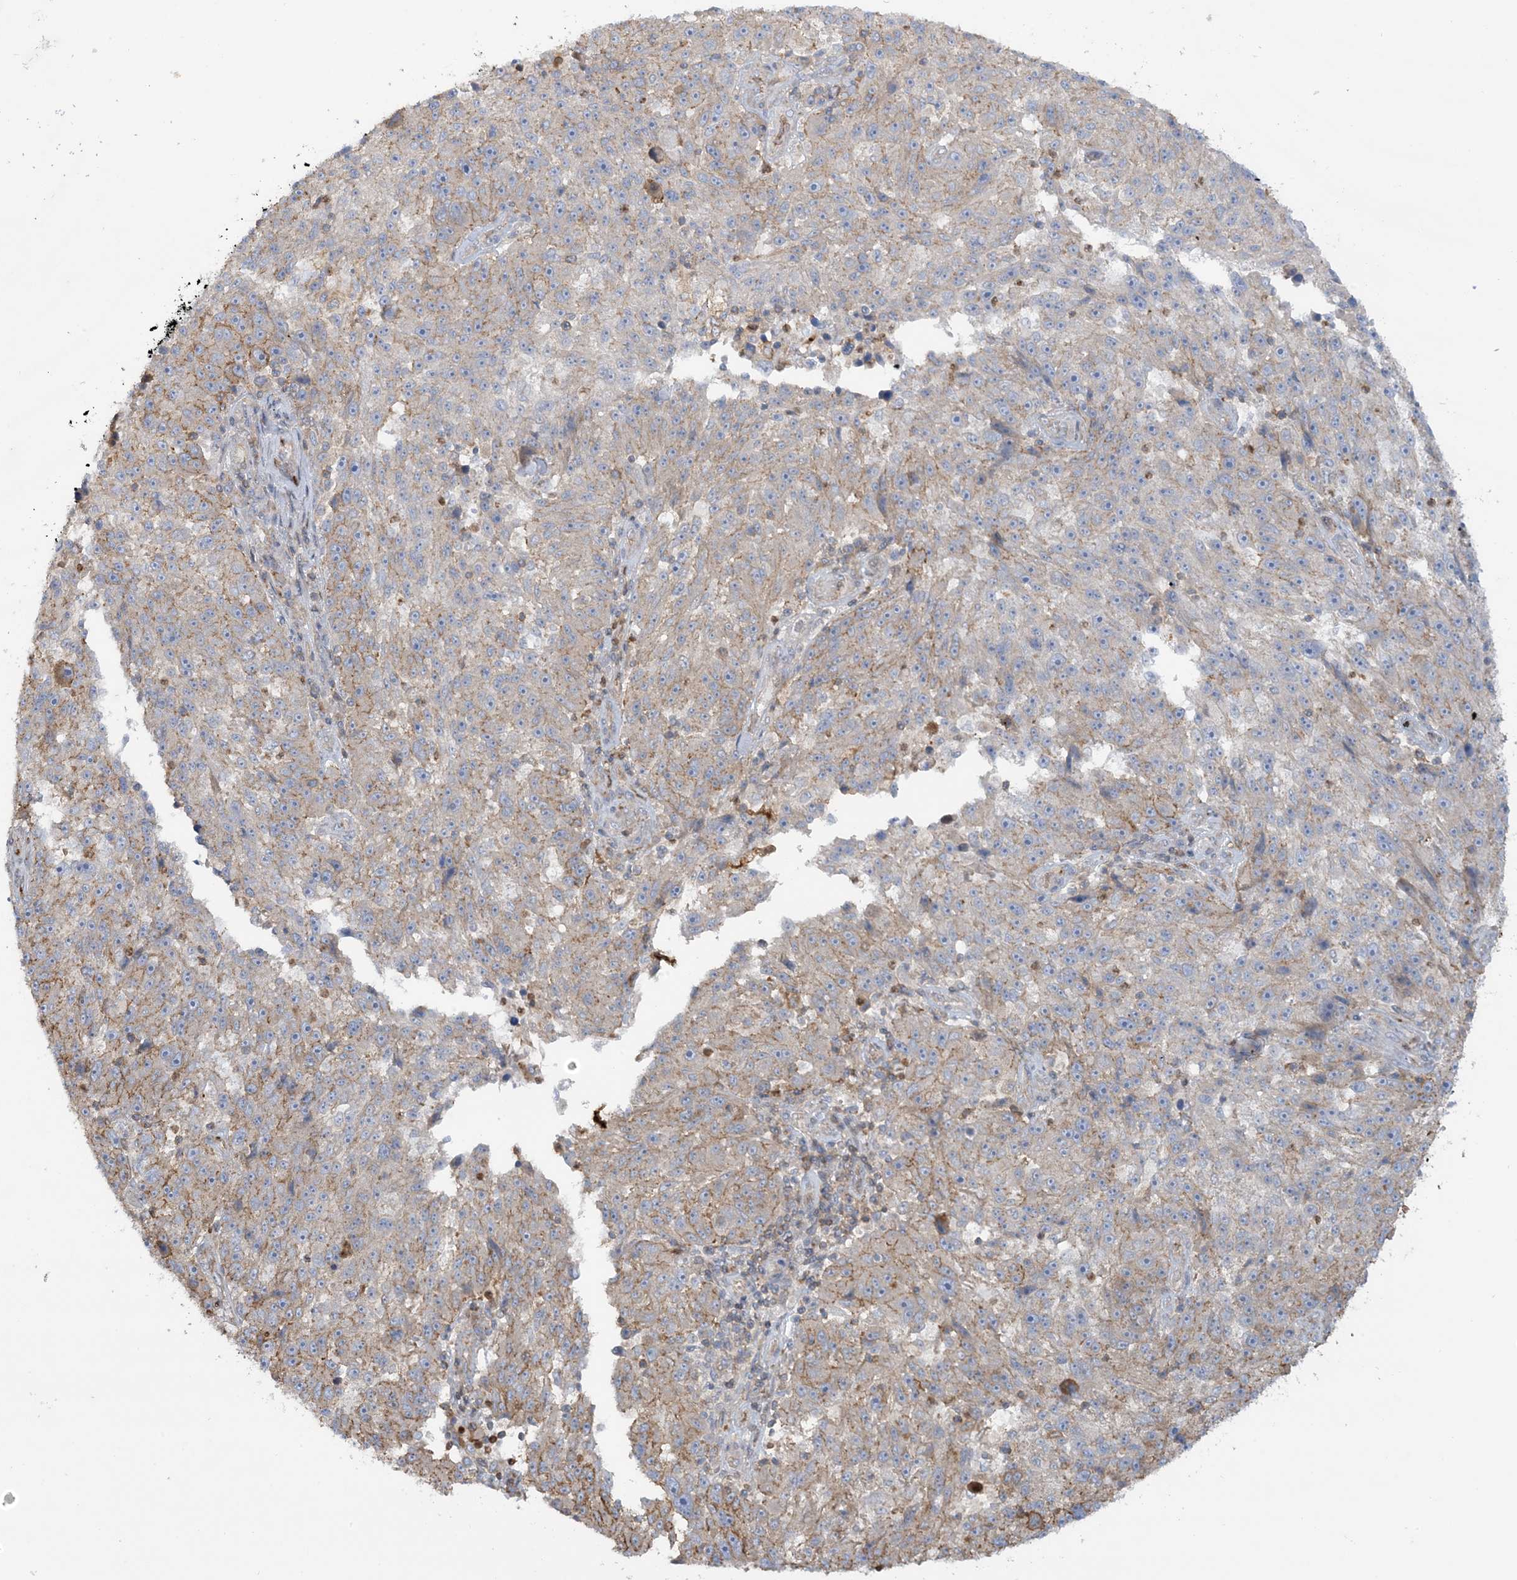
{"staining": {"intensity": "weak", "quantity": "<25%", "location": "cytoplasmic/membranous"}, "tissue": "melanoma", "cell_type": "Tumor cells", "image_type": "cancer", "snomed": [{"axis": "morphology", "description": "Malignant melanoma, NOS"}, {"axis": "topography", "description": "Skin"}], "caption": "An immunohistochemistry image of melanoma is shown. There is no staining in tumor cells of melanoma. Brightfield microscopy of immunohistochemistry (IHC) stained with DAB (3,3'-diaminobenzidine) (brown) and hematoxylin (blue), captured at high magnification.", "gene": "ICMT", "patient": {"sex": "male", "age": 53}}